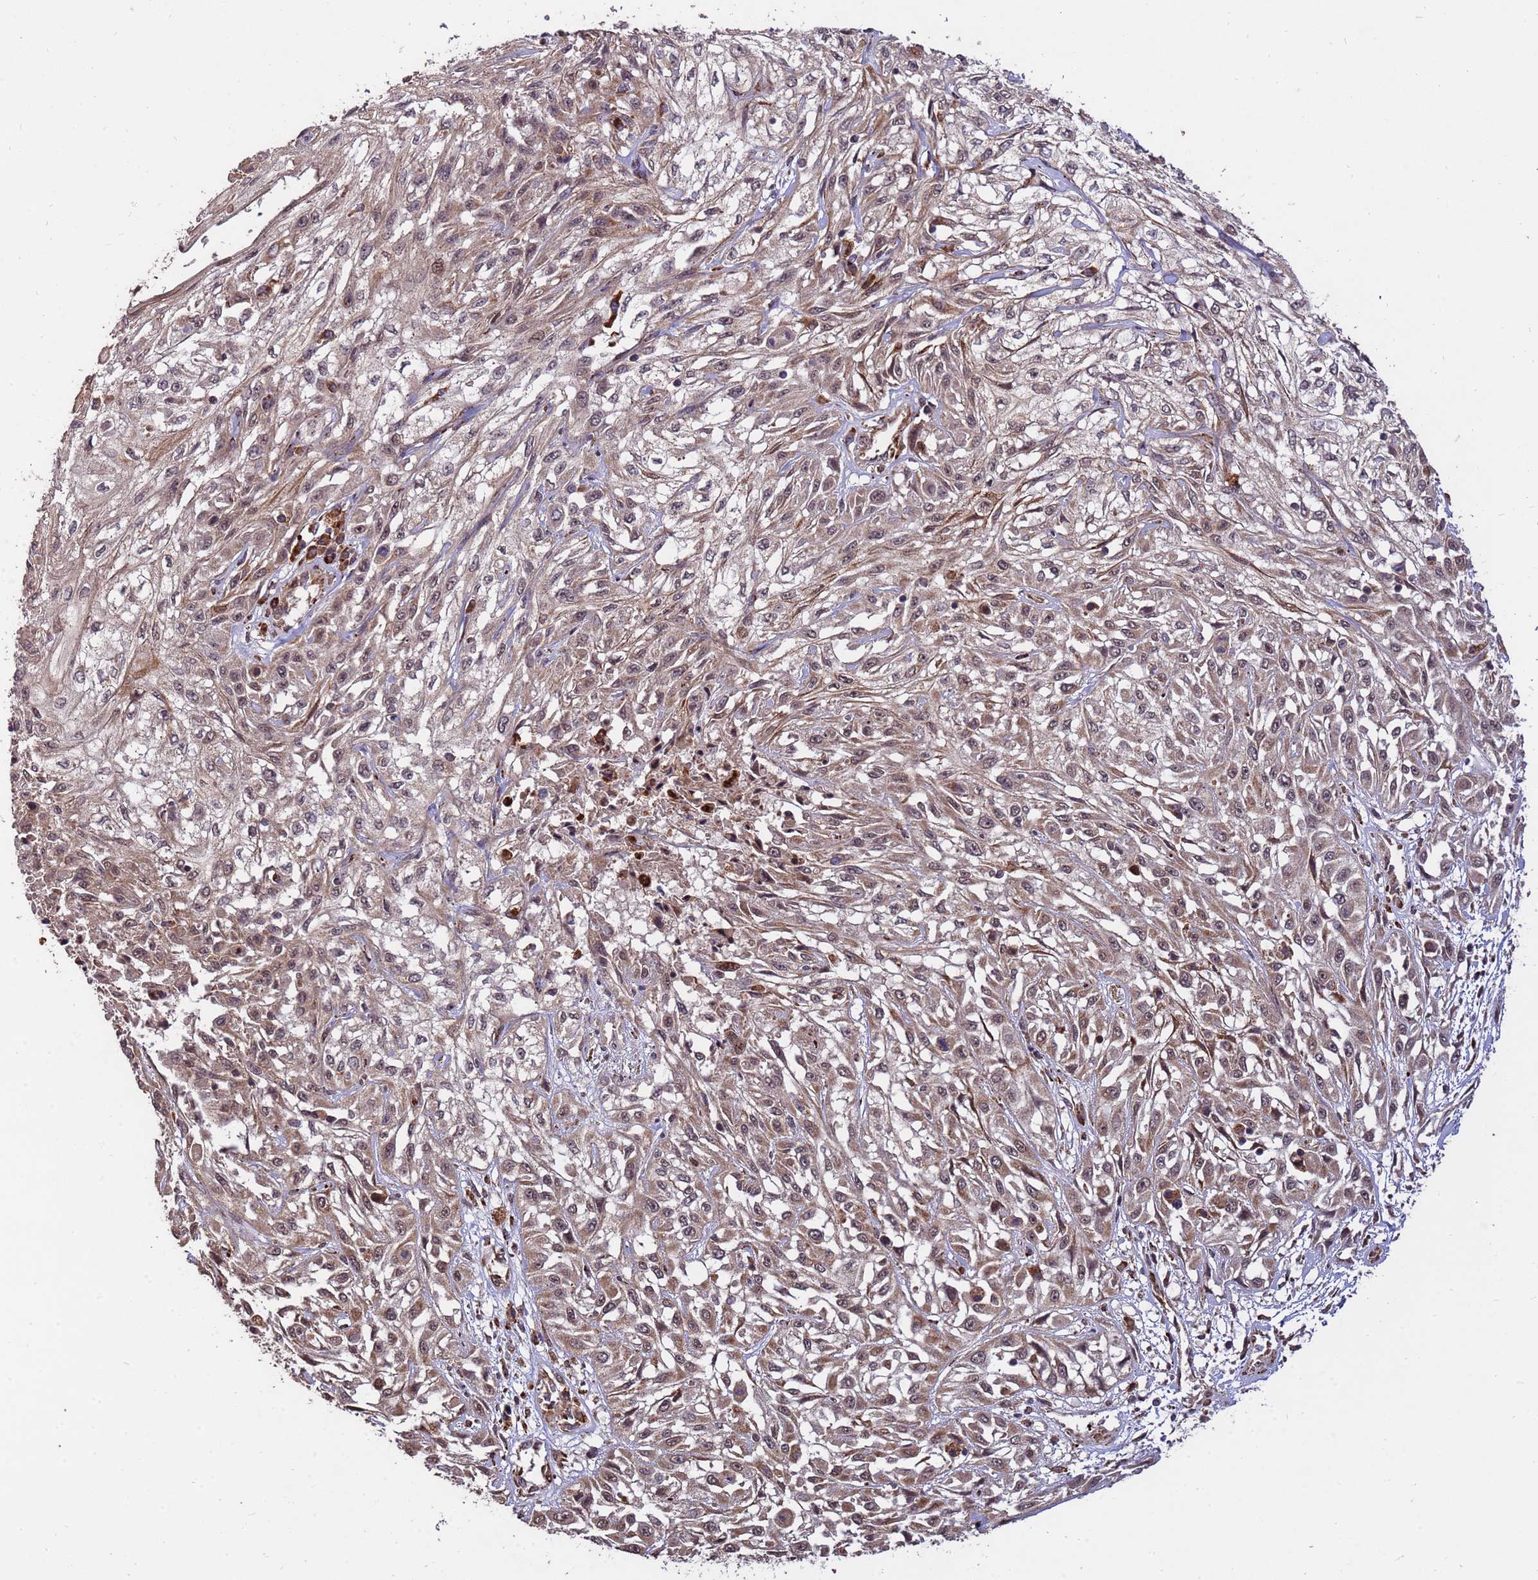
{"staining": {"intensity": "moderate", "quantity": ">75%", "location": "cytoplasmic/membranous,nuclear"}, "tissue": "skin cancer", "cell_type": "Tumor cells", "image_type": "cancer", "snomed": [{"axis": "morphology", "description": "Squamous cell carcinoma, NOS"}, {"axis": "morphology", "description": "Squamous cell carcinoma, metastatic, NOS"}, {"axis": "topography", "description": "Skin"}, {"axis": "topography", "description": "Lymph node"}], "caption": "Immunohistochemistry (IHC) (DAB) staining of human skin cancer displays moderate cytoplasmic/membranous and nuclear protein positivity in about >75% of tumor cells. (DAB IHC with brightfield microscopy, high magnification).", "gene": "ZNF619", "patient": {"sex": "male", "age": 75}}